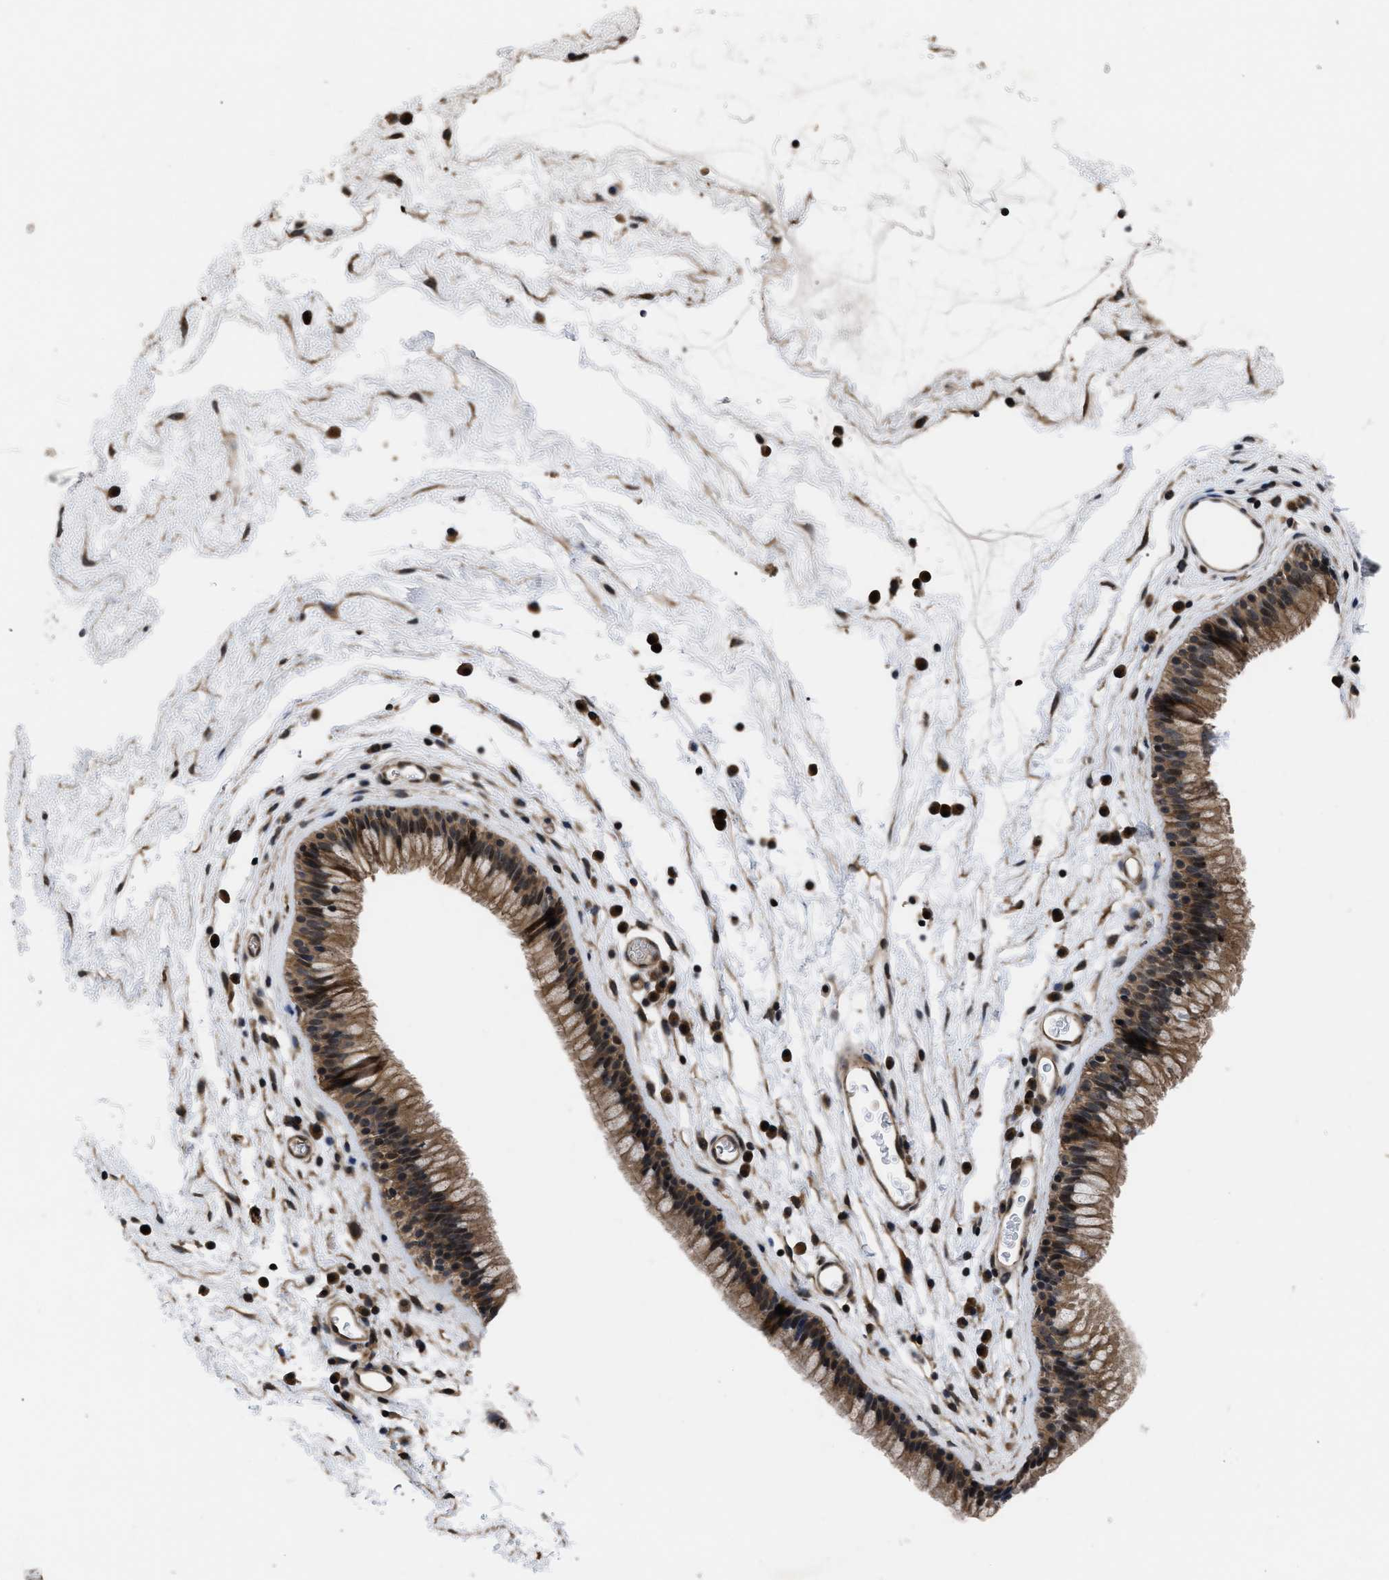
{"staining": {"intensity": "moderate", "quantity": ">75%", "location": "cytoplasmic/membranous,nuclear"}, "tissue": "nasopharynx", "cell_type": "Respiratory epithelial cells", "image_type": "normal", "snomed": [{"axis": "morphology", "description": "Normal tissue, NOS"}, {"axis": "morphology", "description": "Inflammation, NOS"}, {"axis": "topography", "description": "Nasopharynx"}], "caption": "Approximately >75% of respiratory epithelial cells in normal nasopharynx demonstrate moderate cytoplasmic/membranous,nuclear protein expression as visualized by brown immunohistochemical staining.", "gene": "DNAJC14", "patient": {"sex": "male", "age": 48}}